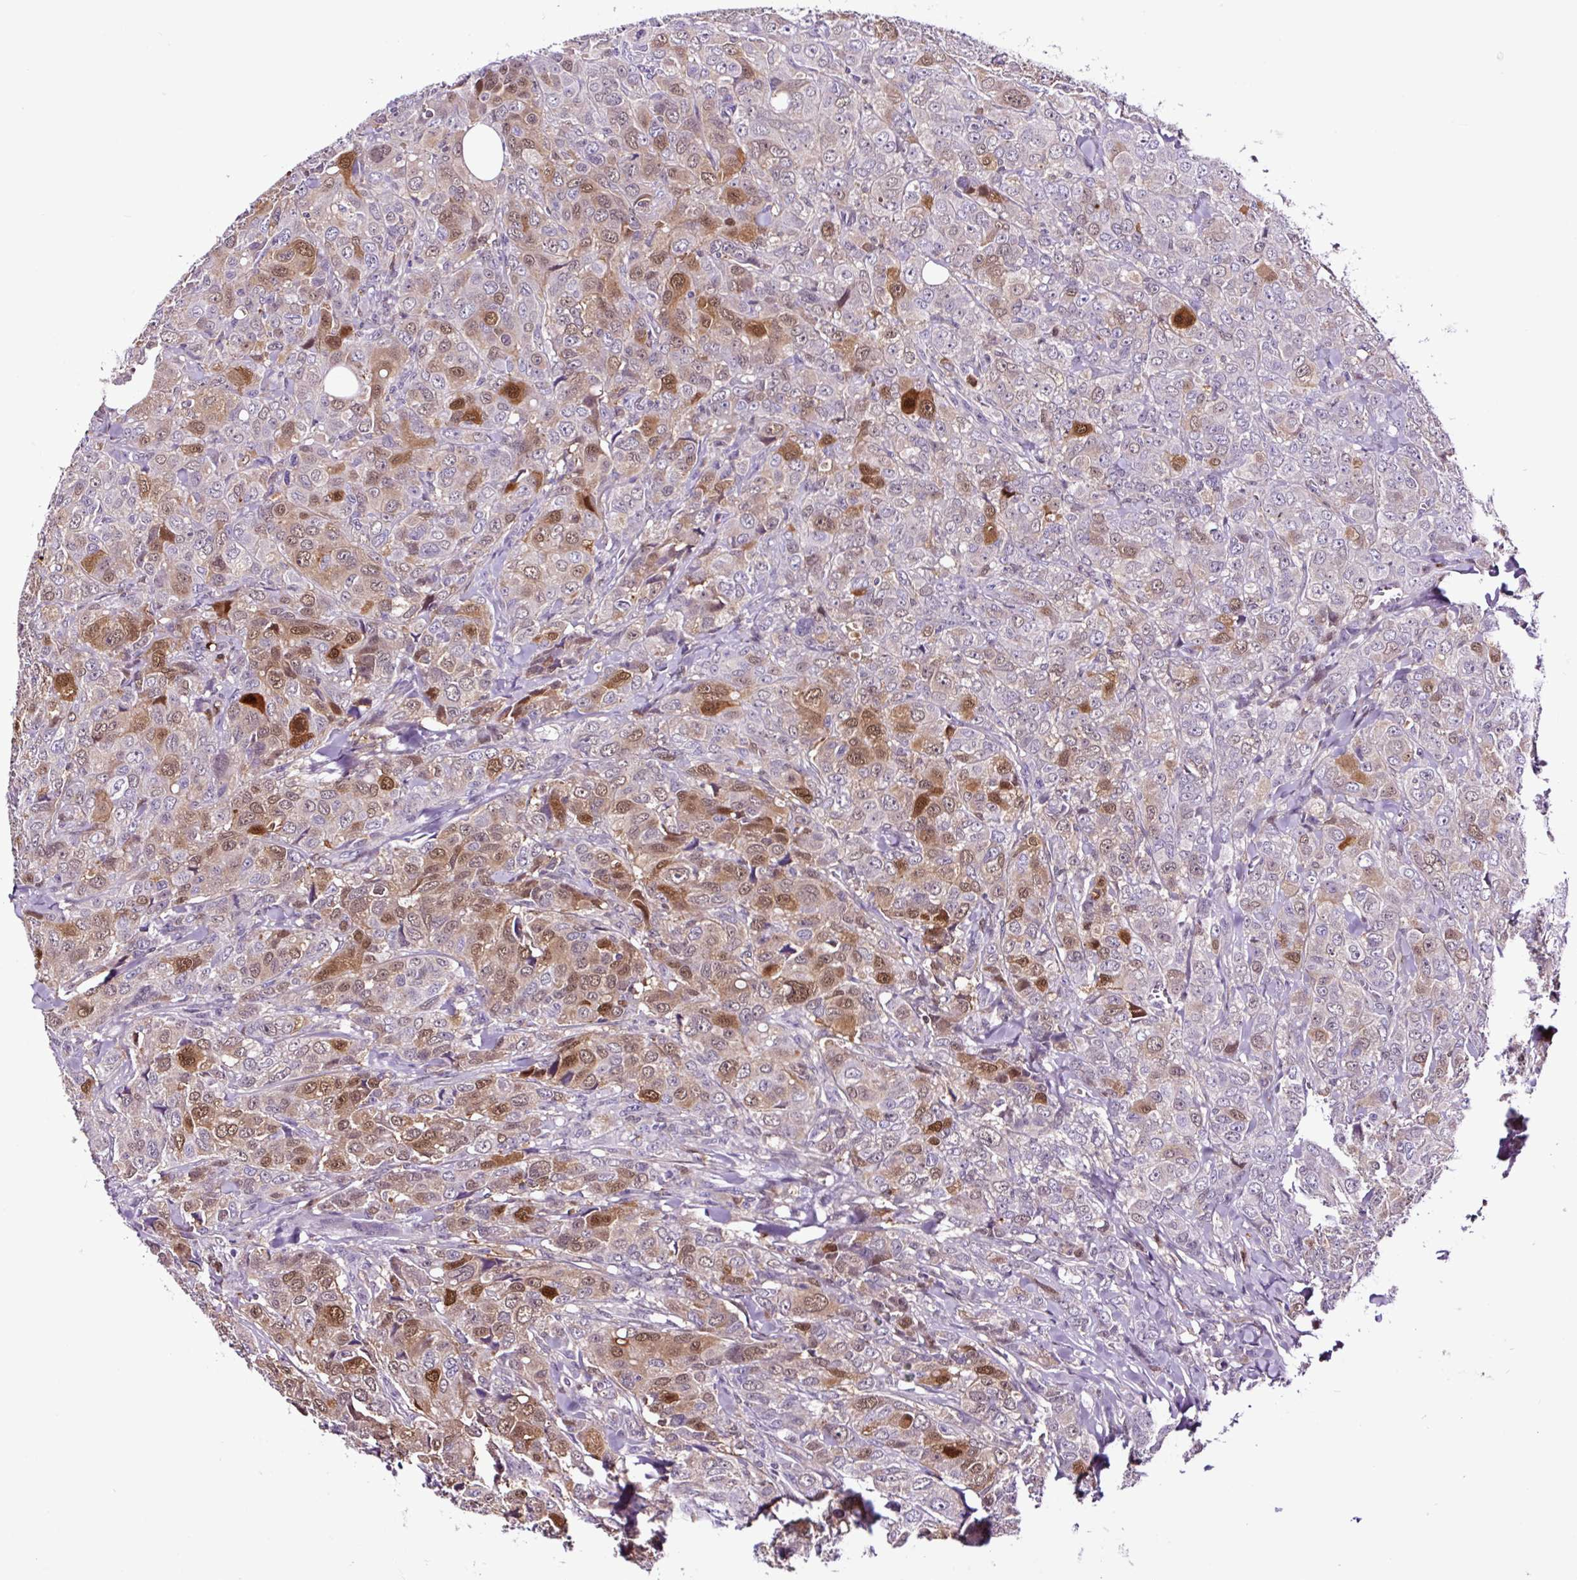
{"staining": {"intensity": "moderate", "quantity": "25%-75%", "location": "nuclear"}, "tissue": "breast cancer", "cell_type": "Tumor cells", "image_type": "cancer", "snomed": [{"axis": "morphology", "description": "Duct carcinoma"}, {"axis": "topography", "description": "Breast"}], "caption": "High-magnification brightfield microscopy of infiltrating ductal carcinoma (breast) stained with DAB (3,3'-diaminobenzidine) (brown) and counterstained with hematoxylin (blue). tumor cells exhibit moderate nuclear positivity is seen in about25%-75% of cells.", "gene": "TAFA3", "patient": {"sex": "female", "age": 43}}